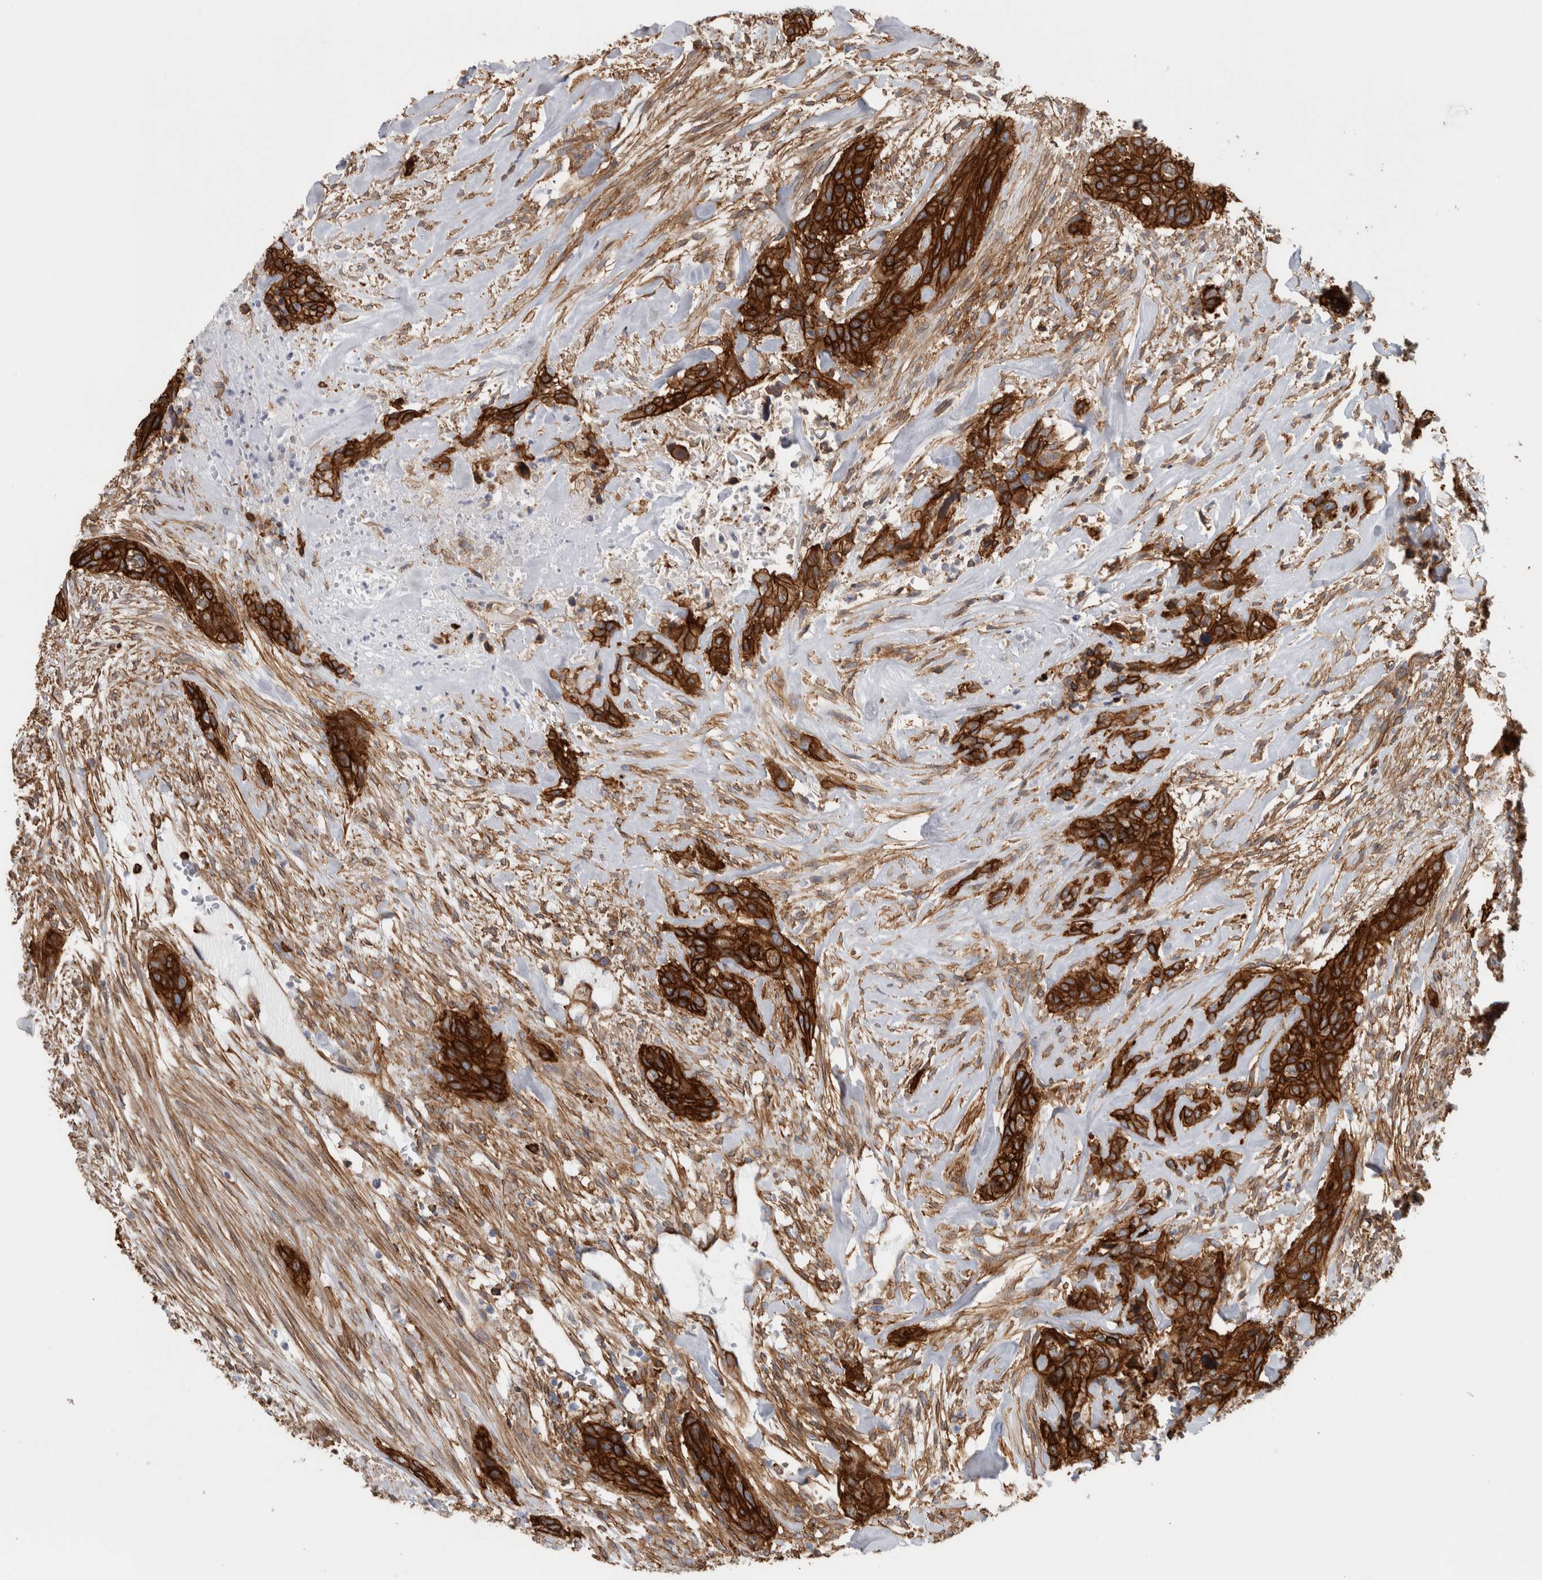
{"staining": {"intensity": "strong", "quantity": ">75%", "location": "cytoplasmic/membranous"}, "tissue": "urothelial cancer", "cell_type": "Tumor cells", "image_type": "cancer", "snomed": [{"axis": "morphology", "description": "Urothelial carcinoma, High grade"}, {"axis": "topography", "description": "Urinary bladder"}], "caption": "Protein staining by IHC exhibits strong cytoplasmic/membranous positivity in about >75% of tumor cells in high-grade urothelial carcinoma. The staining was performed using DAB (3,3'-diaminobenzidine) to visualize the protein expression in brown, while the nuclei were stained in blue with hematoxylin (Magnification: 20x).", "gene": "AHNAK", "patient": {"sex": "male", "age": 35}}